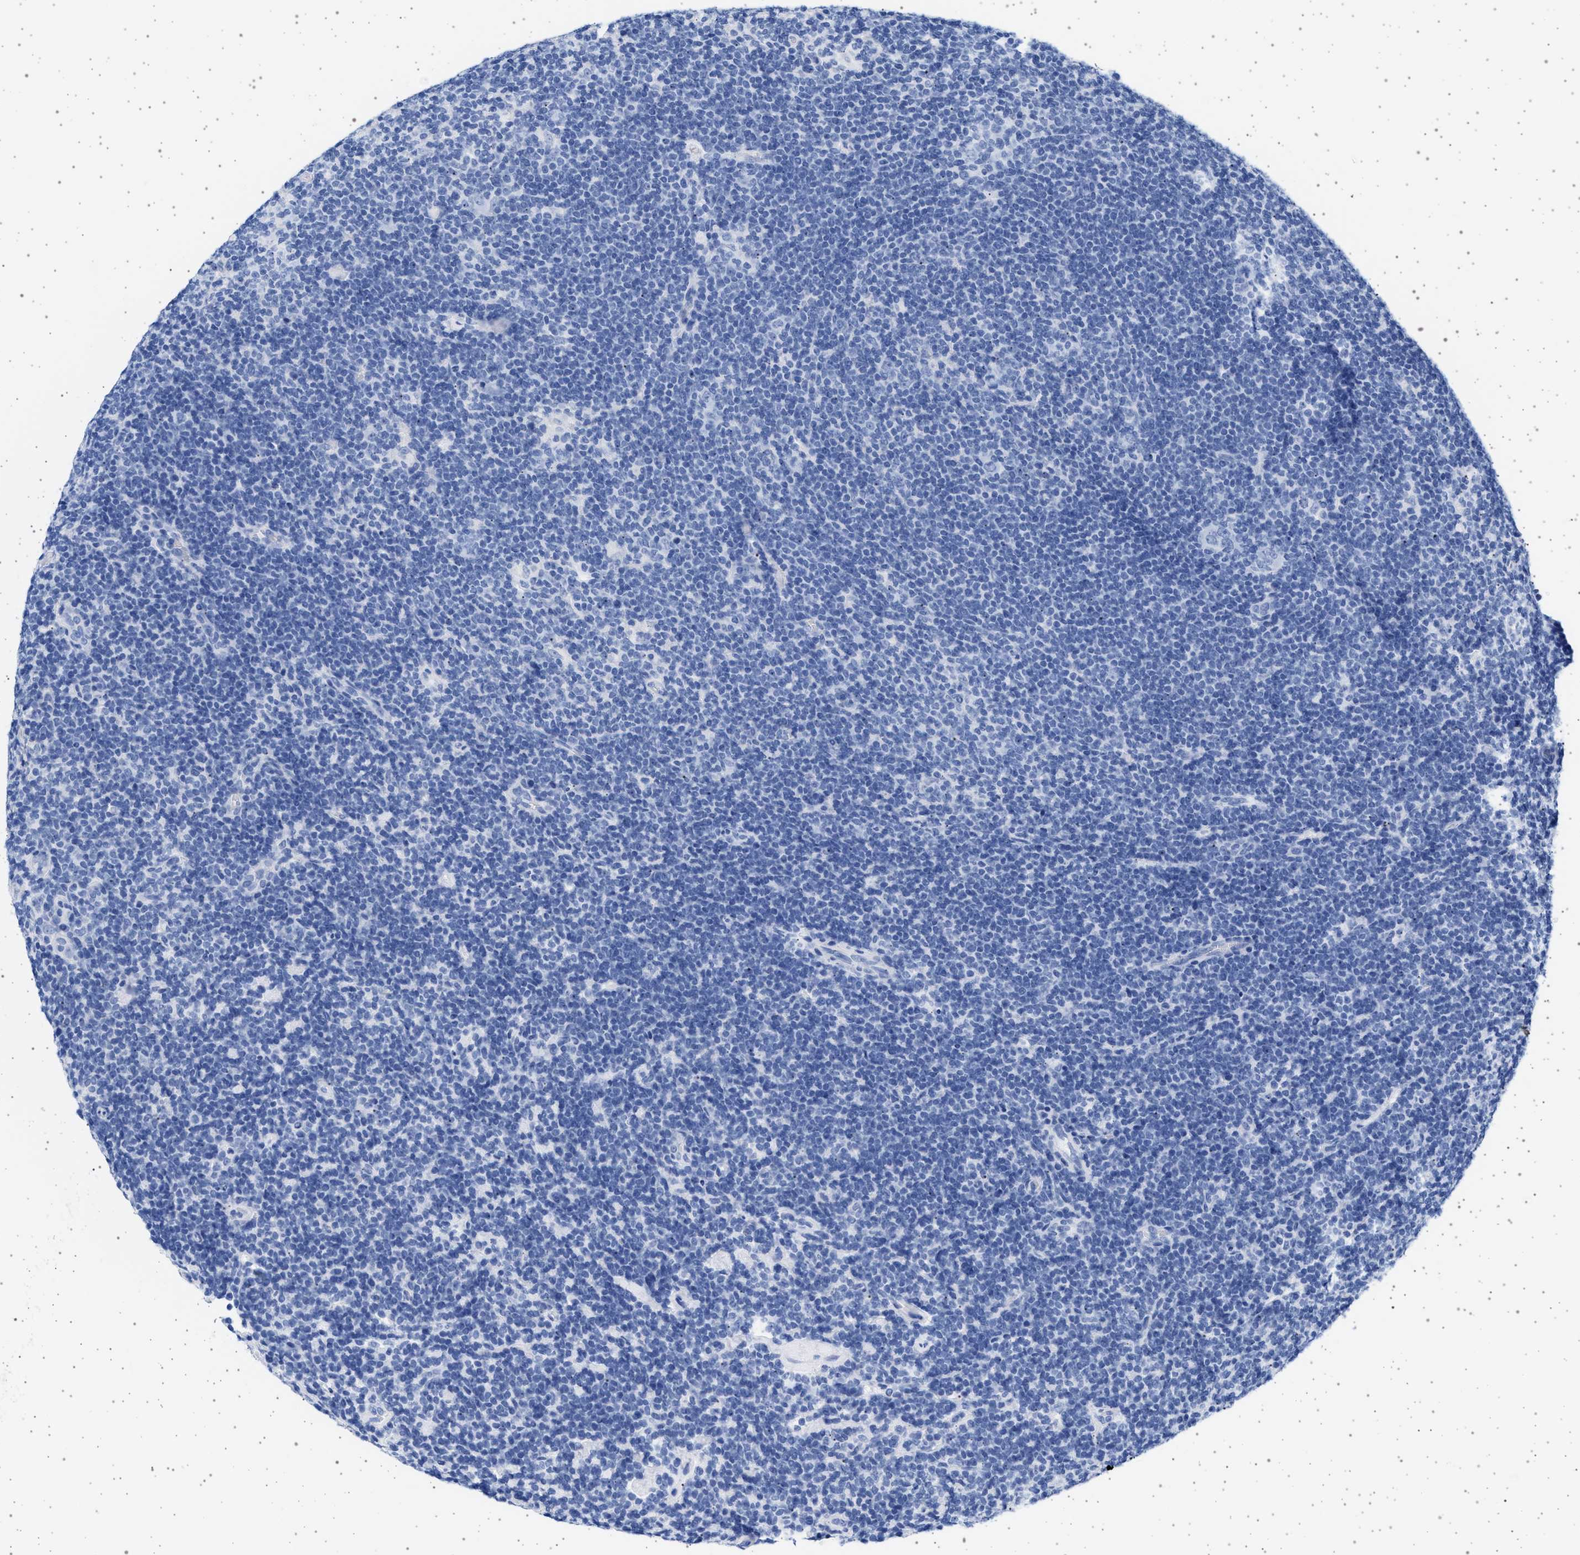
{"staining": {"intensity": "negative", "quantity": "none", "location": "none"}, "tissue": "lymphoma", "cell_type": "Tumor cells", "image_type": "cancer", "snomed": [{"axis": "morphology", "description": "Hodgkin's disease, NOS"}, {"axis": "topography", "description": "Lymph node"}], "caption": "Tumor cells are negative for protein expression in human lymphoma.", "gene": "TRMT10B", "patient": {"sex": "female", "age": 57}}